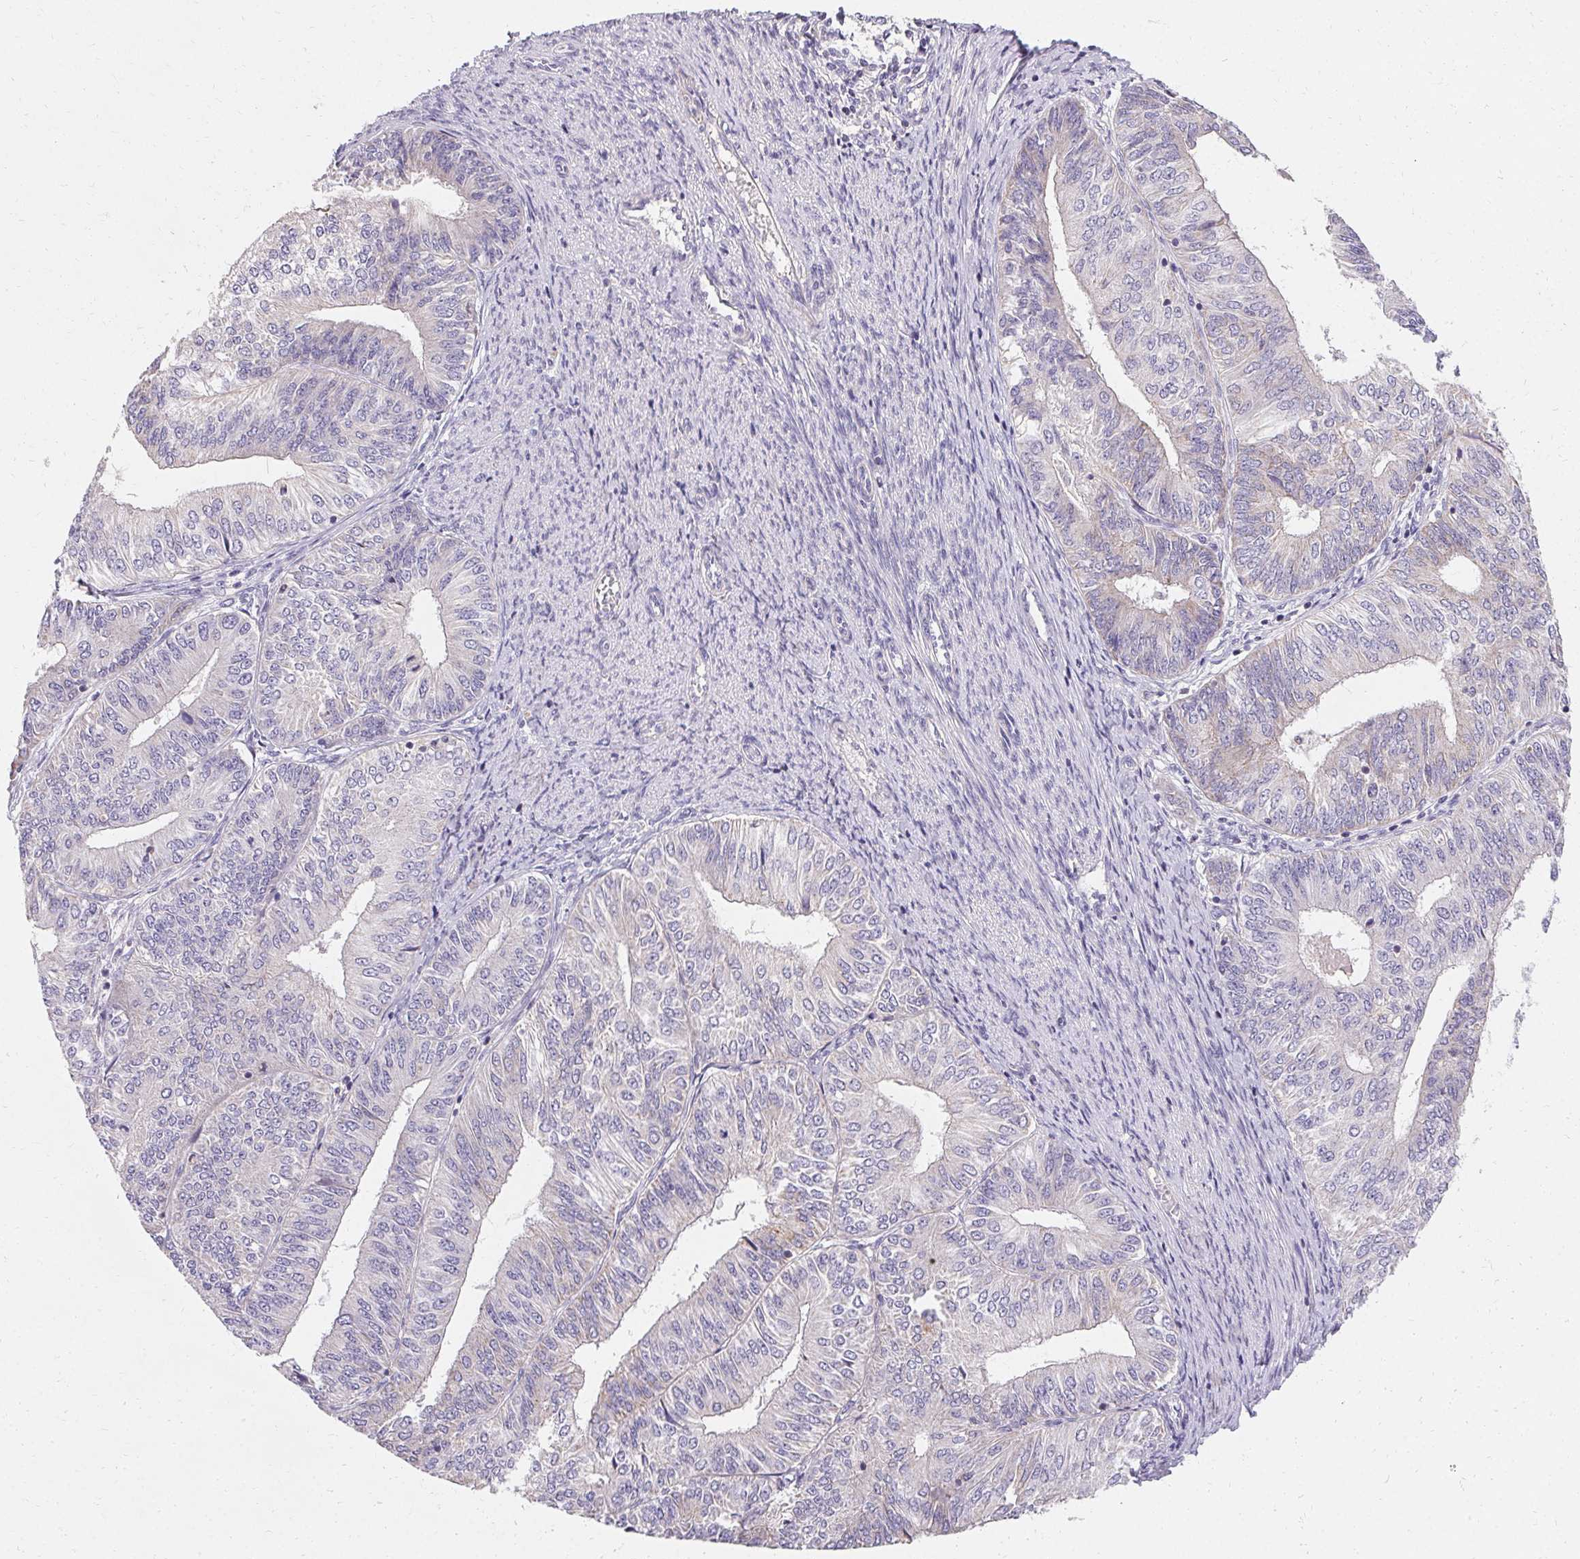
{"staining": {"intensity": "negative", "quantity": "none", "location": "none"}, "tissue": "endometrial cancer", "cell_type": "Tumor cells", "image_type": "cancer", "snomed": [{"axis": "morphology", "description": "Adenocarcinoma, NOS"}, {"axis": "topography", "description": "Endometrium"}], "caption": "A micrograph of human adenocarcinoma (endometrial) is negative for staining in tumor cells. The staining was performed using DAB (3,3'-diaminobenzidine) to visualize the protein expression in brown, while the nuclei were stained in blue with hematoxylin (Magnification: 20x).", "gene": "TRIP13", "patient": {"sex": "female", "age": 58}}